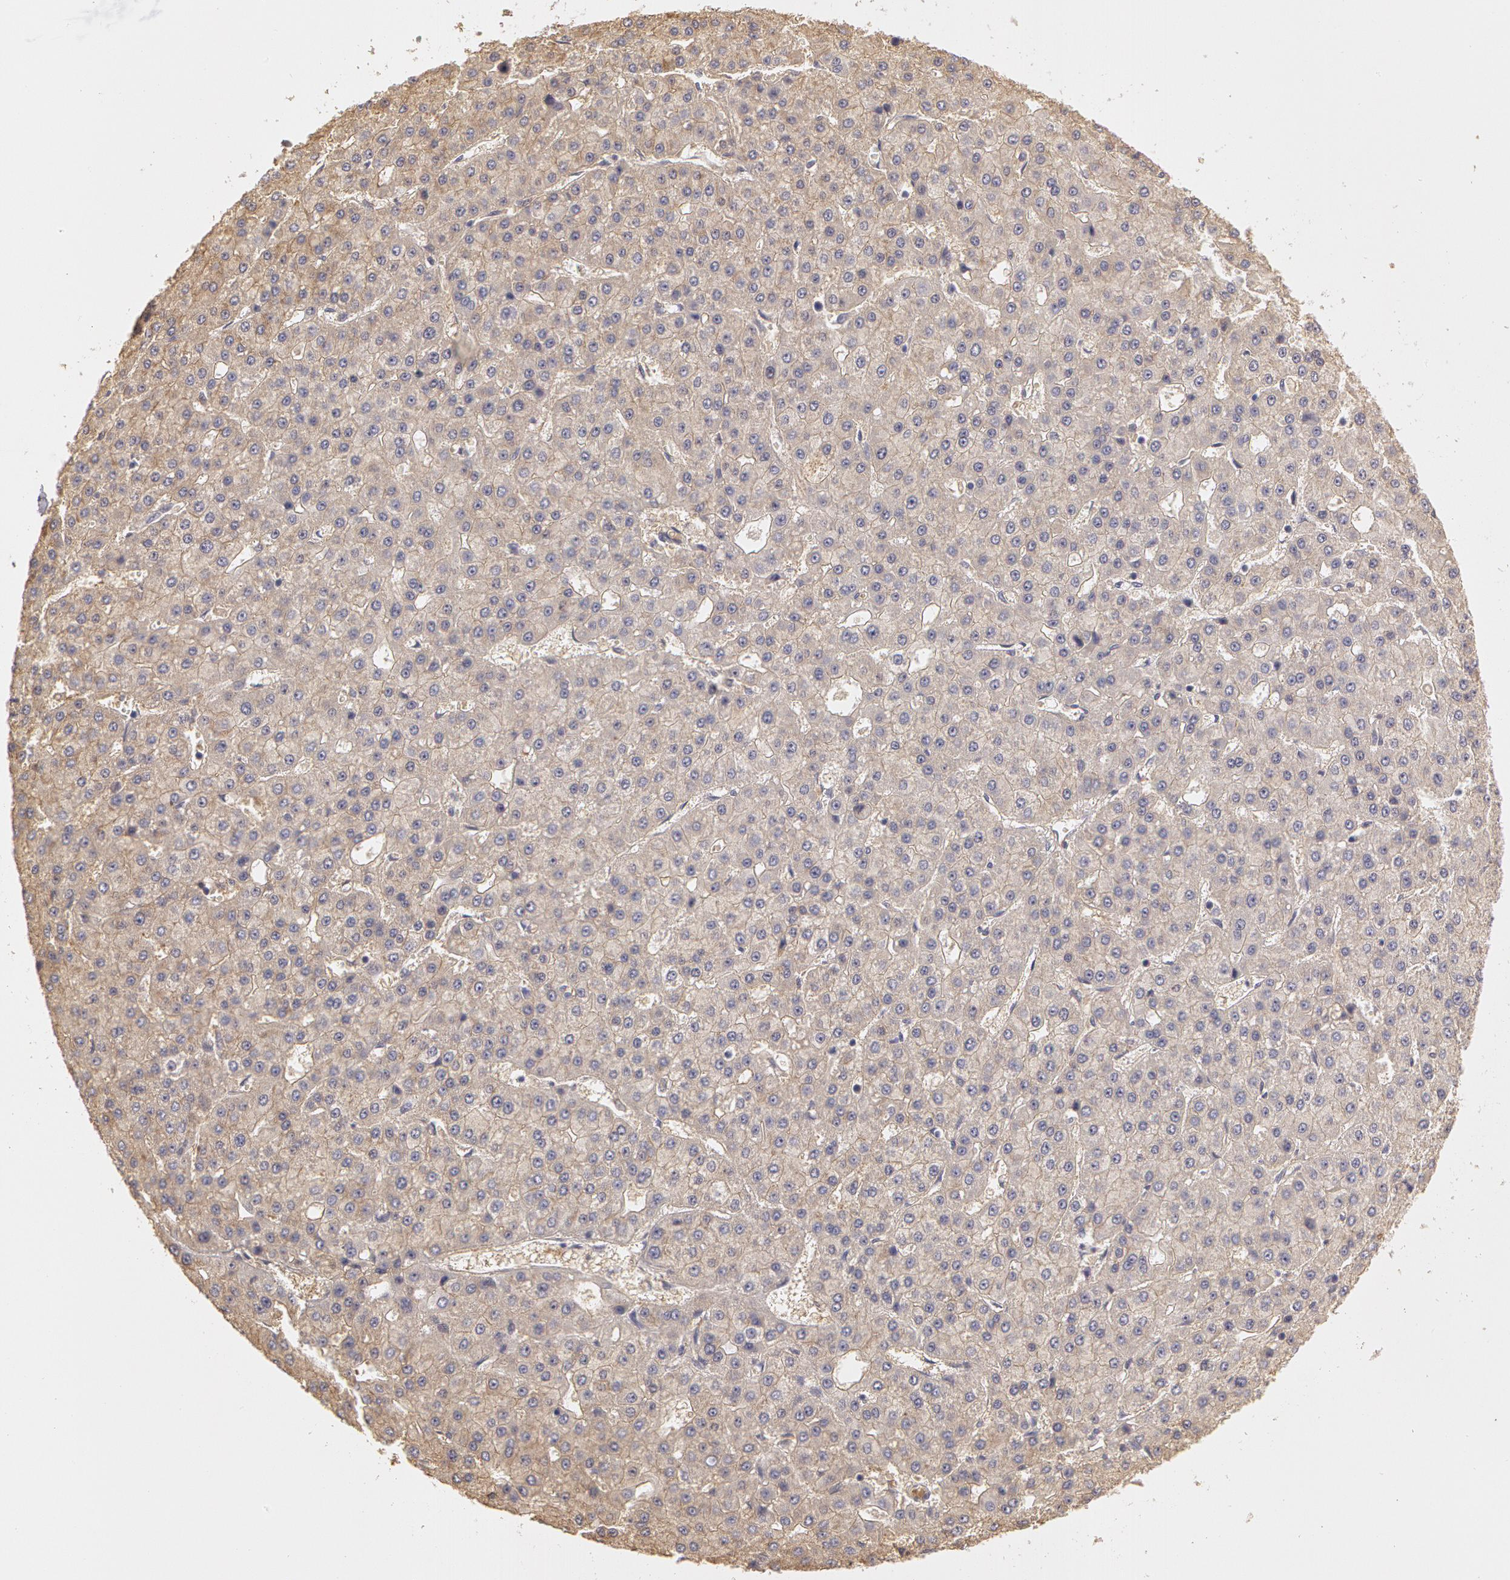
{"staining": {"intensity": "negative", "quantity": "none", "location": "none"}, "tissue": "liver cancer", "cell_type": "Tumor cells", "image_type": "cancer", "snomed": [{"axis": "morphology", "description": "Carcinoma, Hepatocellular, NOS"}, {"axis": "topography", "description": "Liver"}], "caption": "Tumor cells are negative for brown protein staining in liver cancer (hepatocellular carcinoma).", "gene": "C1R", "patient": {"sex": "male", "age": 47}}